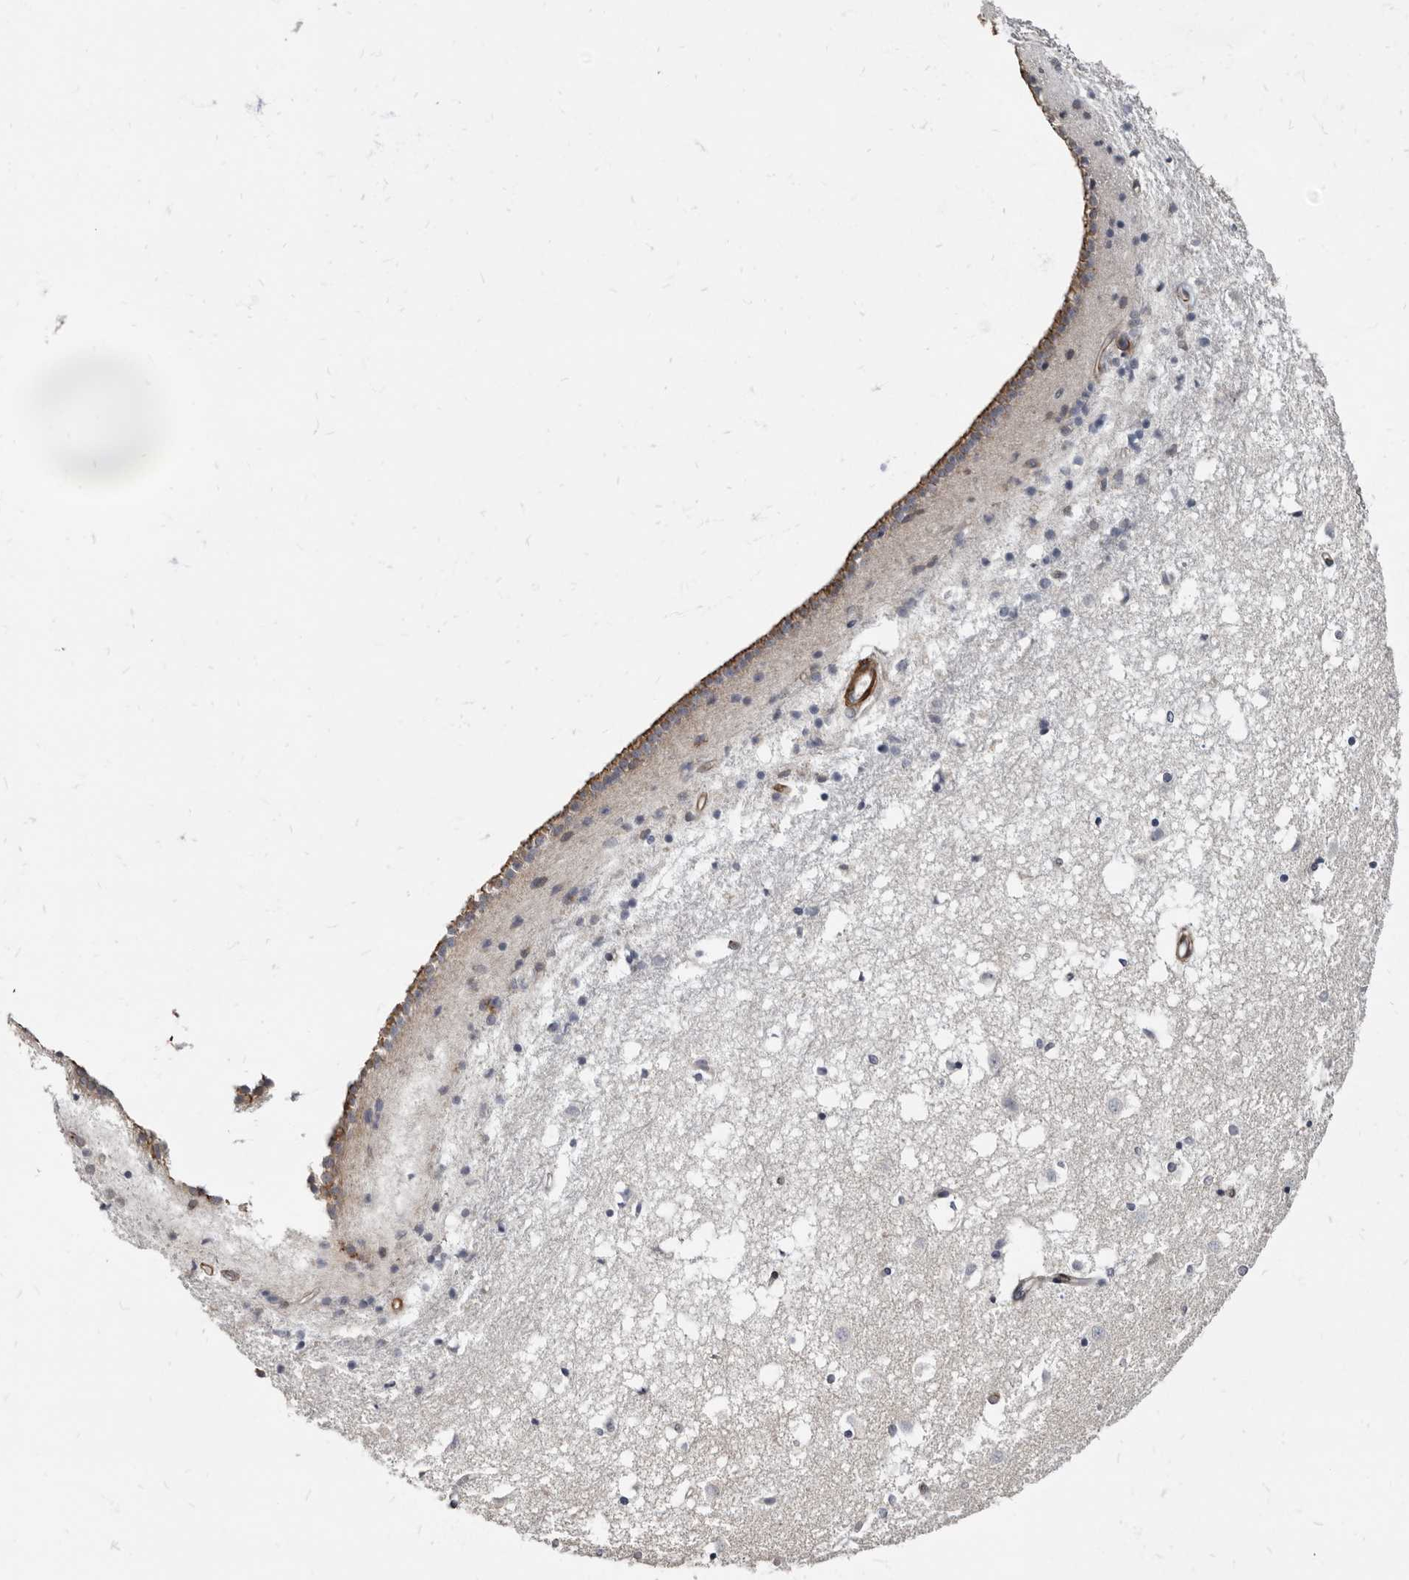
{"staining": {"intensity": "negative", "quantity": "none", "location": "none"}, "tissue": "caudate", "cell_type": "Glial cells", "image_type": "normal", "snomed": [{"axis": "morphology", "description": "Normal tissue, NOS"}, {"axis": "topography", "description": "Lateral ventricle wall"}], "caption": "This micrograph is of normal caudate stained with immunohistochemistry to label a protein in brown with the nuclei are counter-stained blue. There is no expression in glial cells.", "gene": "MRGPRF", "patient": {"sex": "male", "age": 45}}